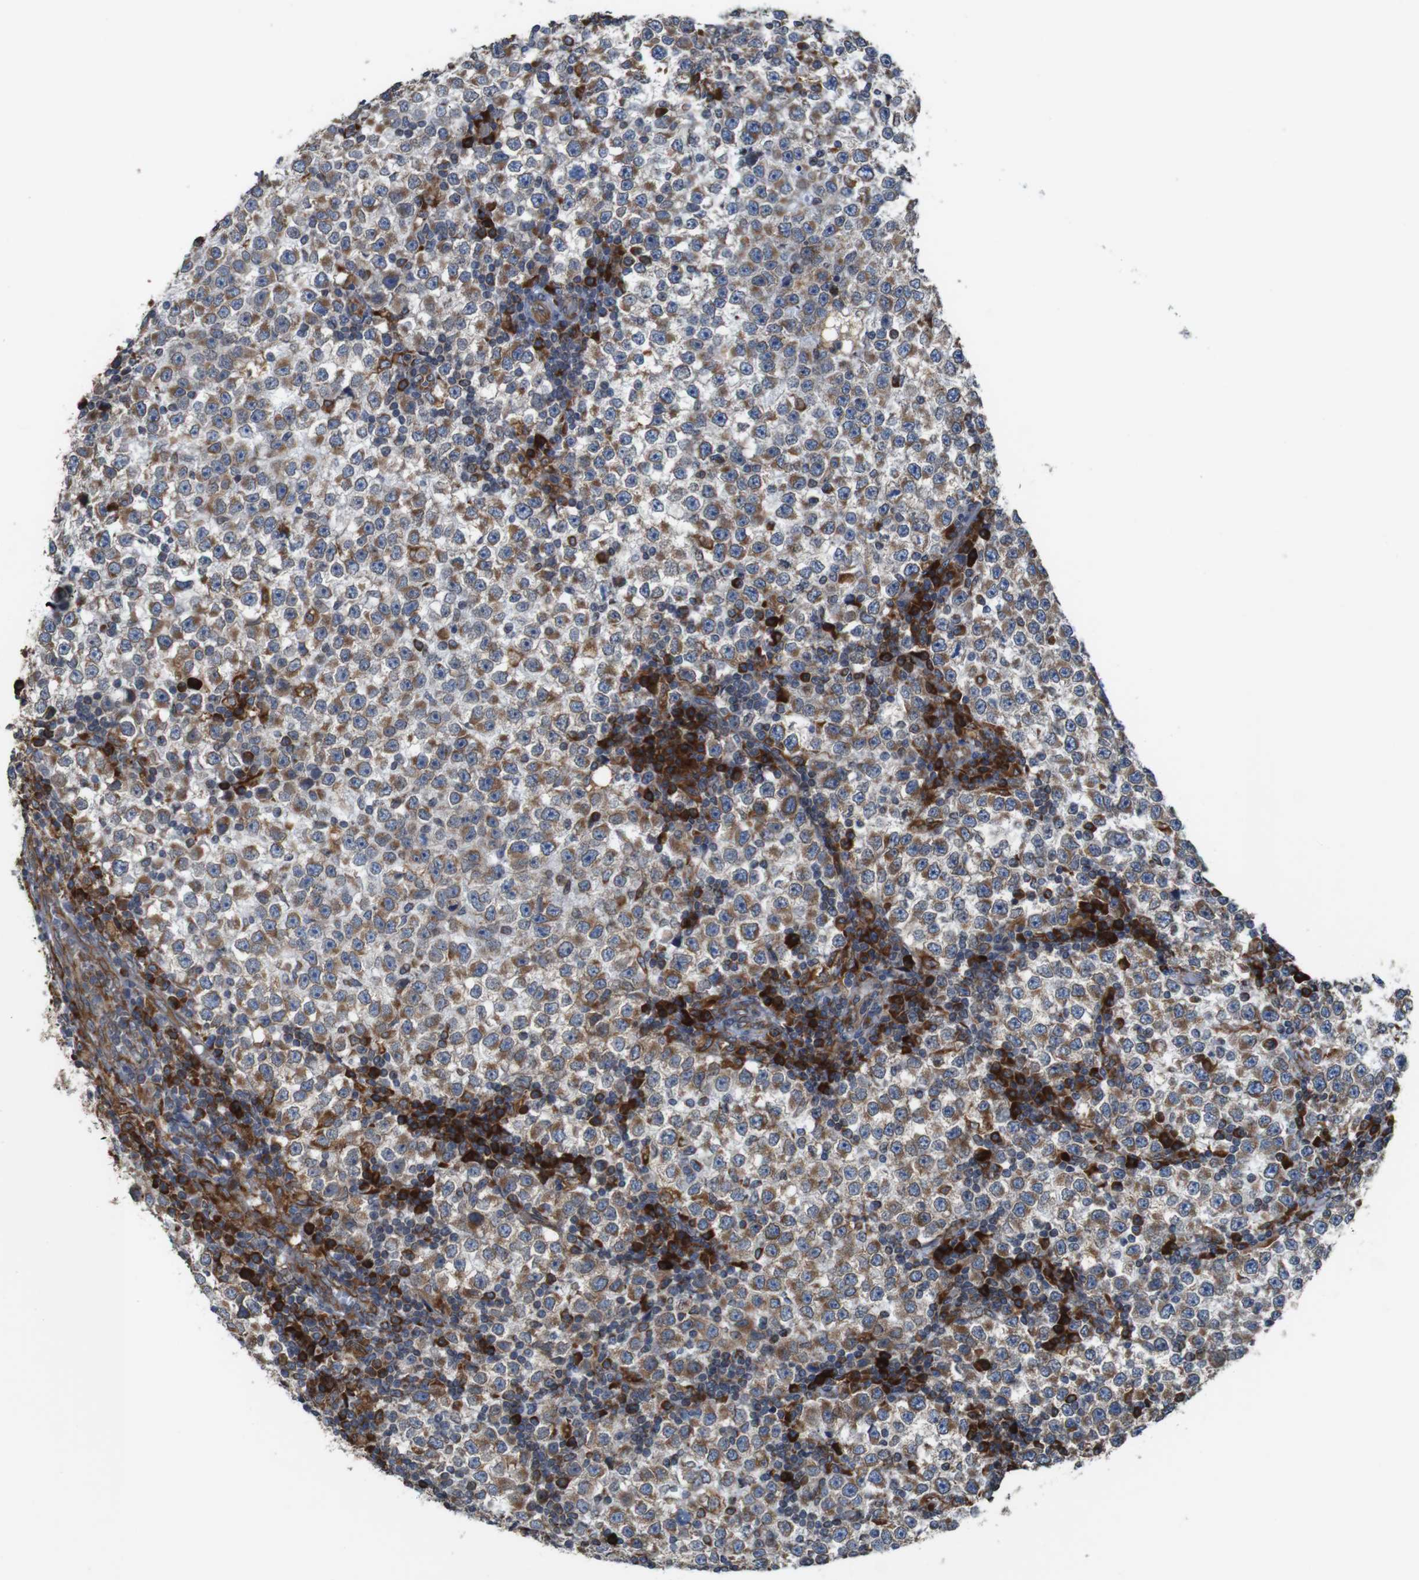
{"staining": {"intensity": "weak", "quantity": ">75%", "location": "cytoplasmic/membranous"}, "tissue": "testis cancer", "cell_type": "Tumor cells", "image_type": "cancer", "snomed": [{"axis": "morphology", "description": "Seminoma, NOS"}, {"axis": "topography", "description": "Testis"}], "caption": "Testis cancer was stained to show a protein in brown. There is low levels of weak cytoplasmic/membranous staining in about >75% of tumor cells. (DAB (3,3'-diaminobenzidine) IHC, brown staining for protein, blue staining for nuclei).", "gene": "UGGT1", "patient": {"sex": "male", "age": 65}}